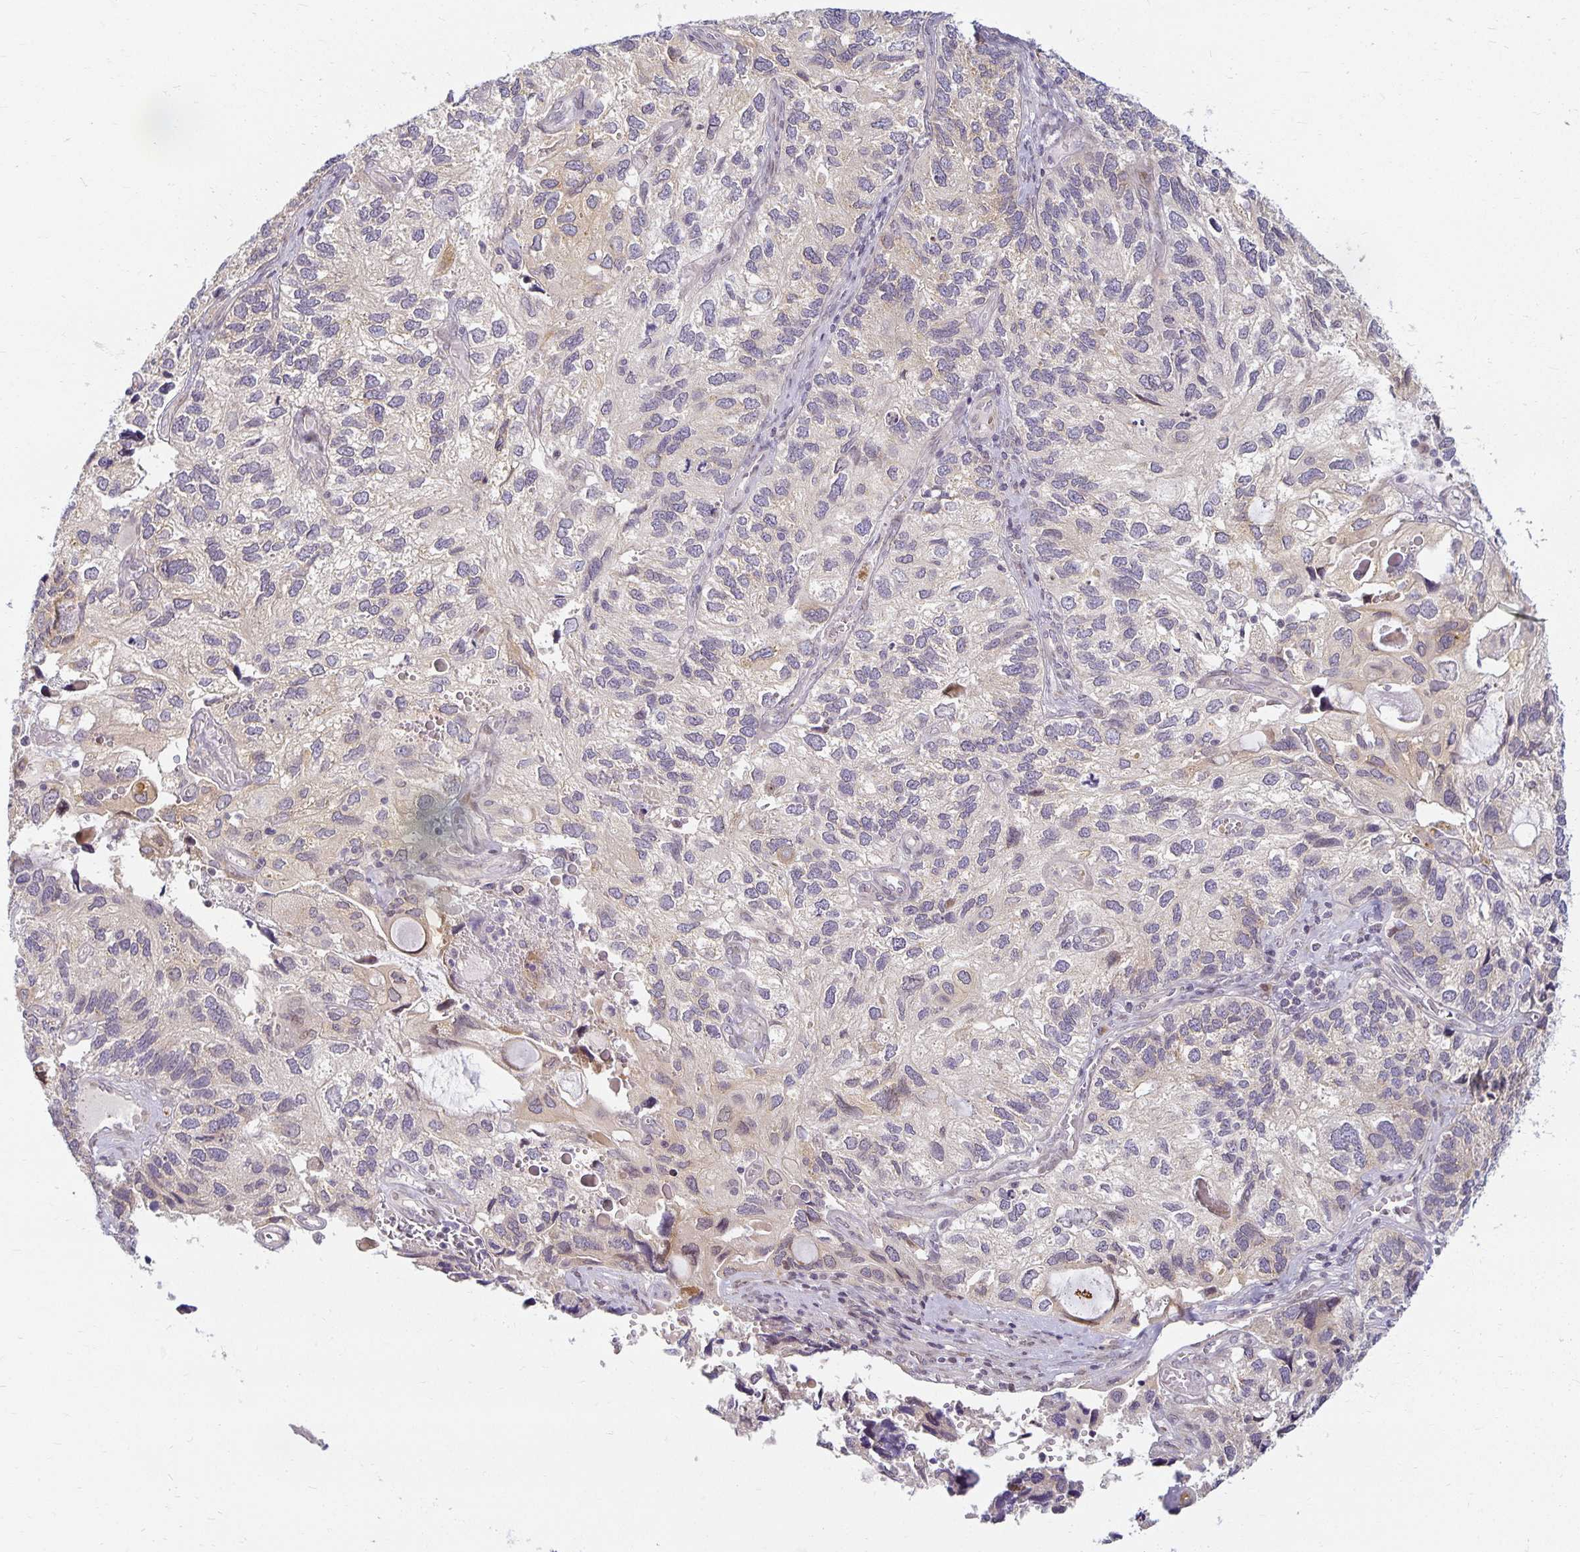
{"staining": {"intensity": "negative", "quantity": "none", "location": "none"}, "tissue": "endometrial cancer", "cell_type": "Tumor cells", "image_type": "cancer", "snomed": [{"axis": "morphology", "description": "Carcinoma, NOS"}, {"axis": "topography", "description": "Uterus"}], "caption": "Immunohistochemistry (IHC) micrograph of human endometrial carcinoma stained for a protein (brown), which reveals no expression in tumor cells.", "gene": "EHF", "patient": {"sex": "female", "age": 76}}